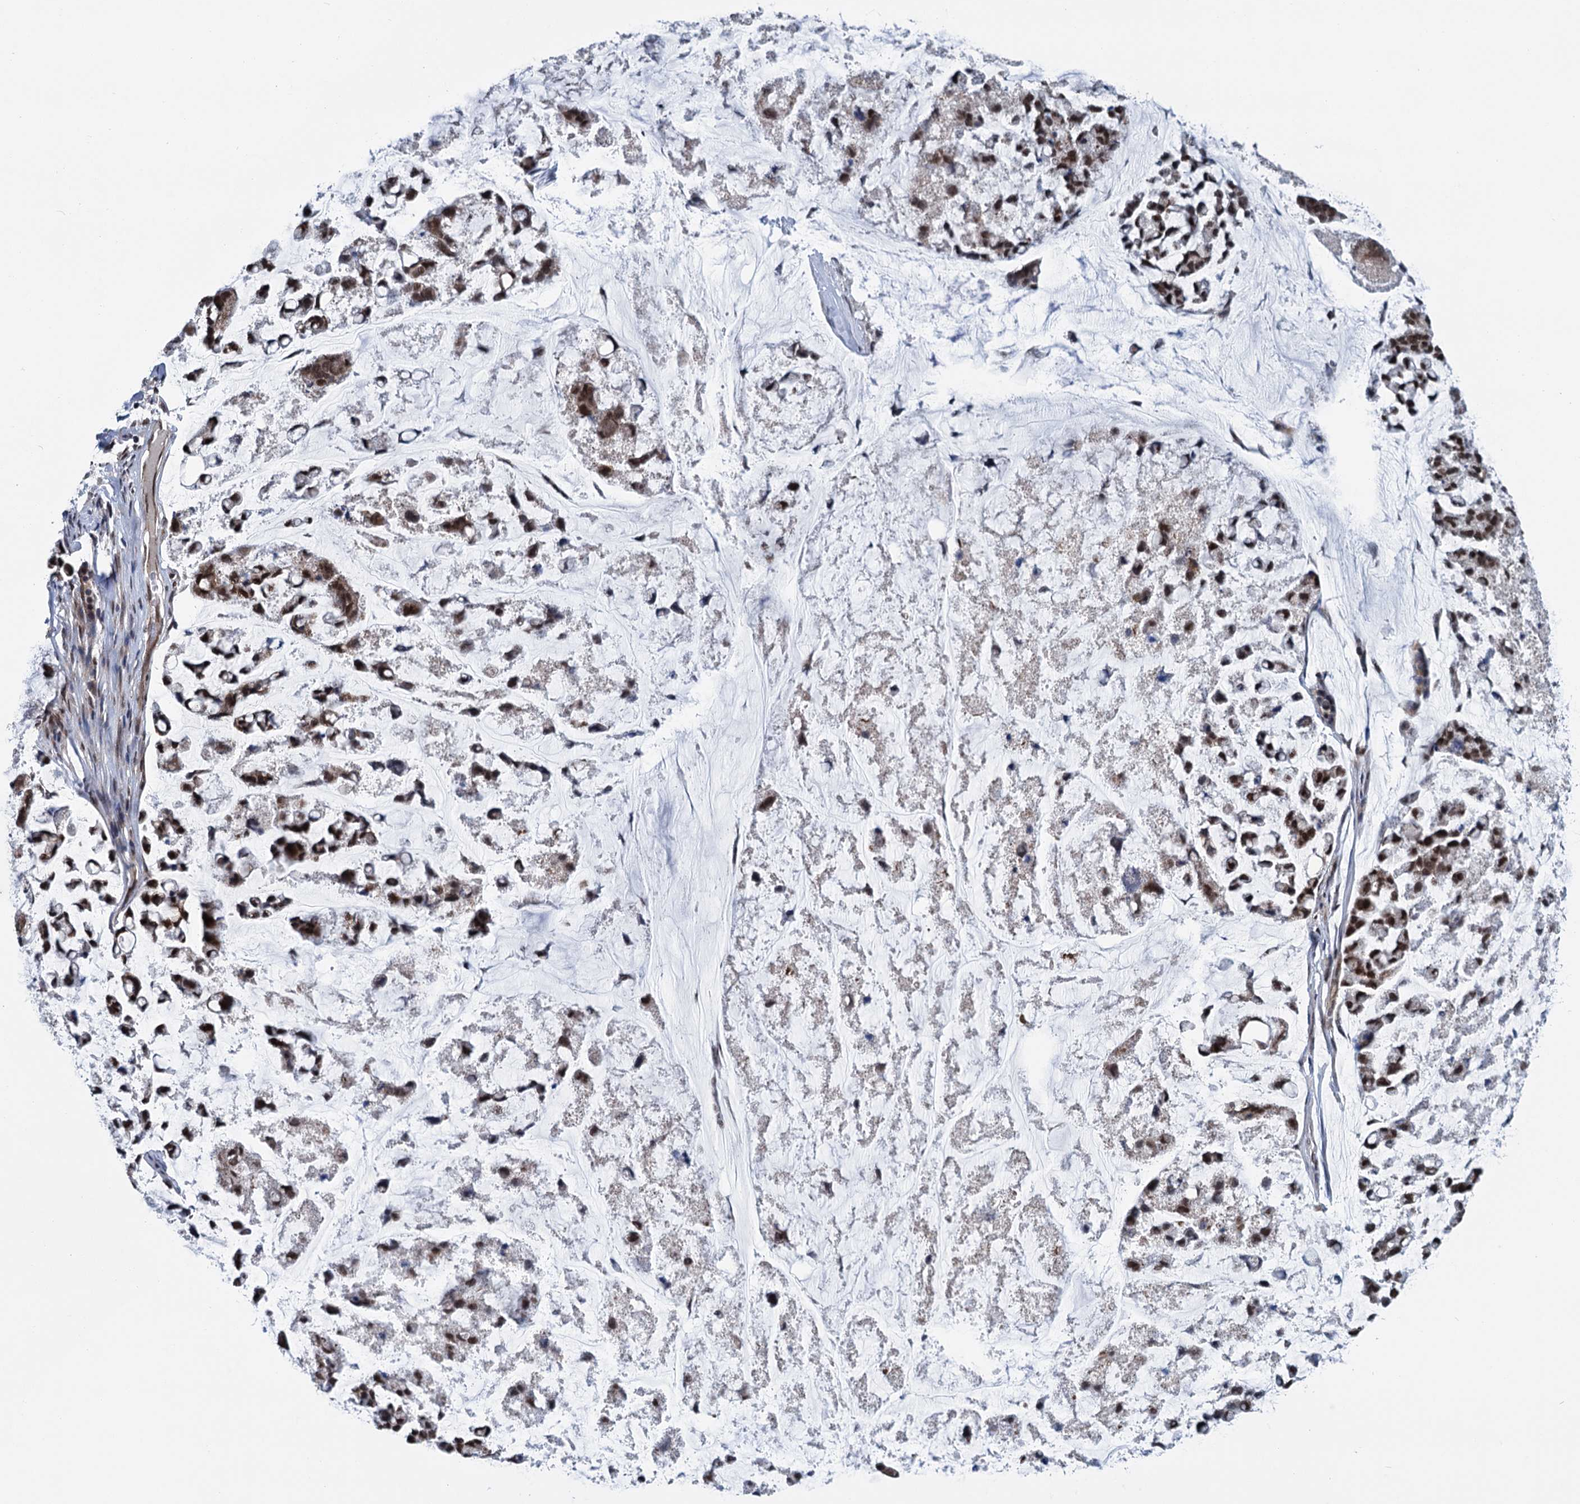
{"staining": {"intensity": "strong", "quantity": ">75%", "location": "nuclear"}, "tissue": "stomach cancer", "cell_type": "Tumor cells", "image_type": "cancer", "snomed": [{"axis": "morphology", "description": "Adenocarcinoma, NOS"}, {"axis": "topography", "description": "Stomach, lower"}], "caption": "An IHC histopathology image of neoplastic tissue is shown. Protein staining in brown labels strong nuclear positivity in adenocarcinoma (stomach) within tumor cells.", "gene": "MORN3", "patient": {"sex": "male", "age": 67}}